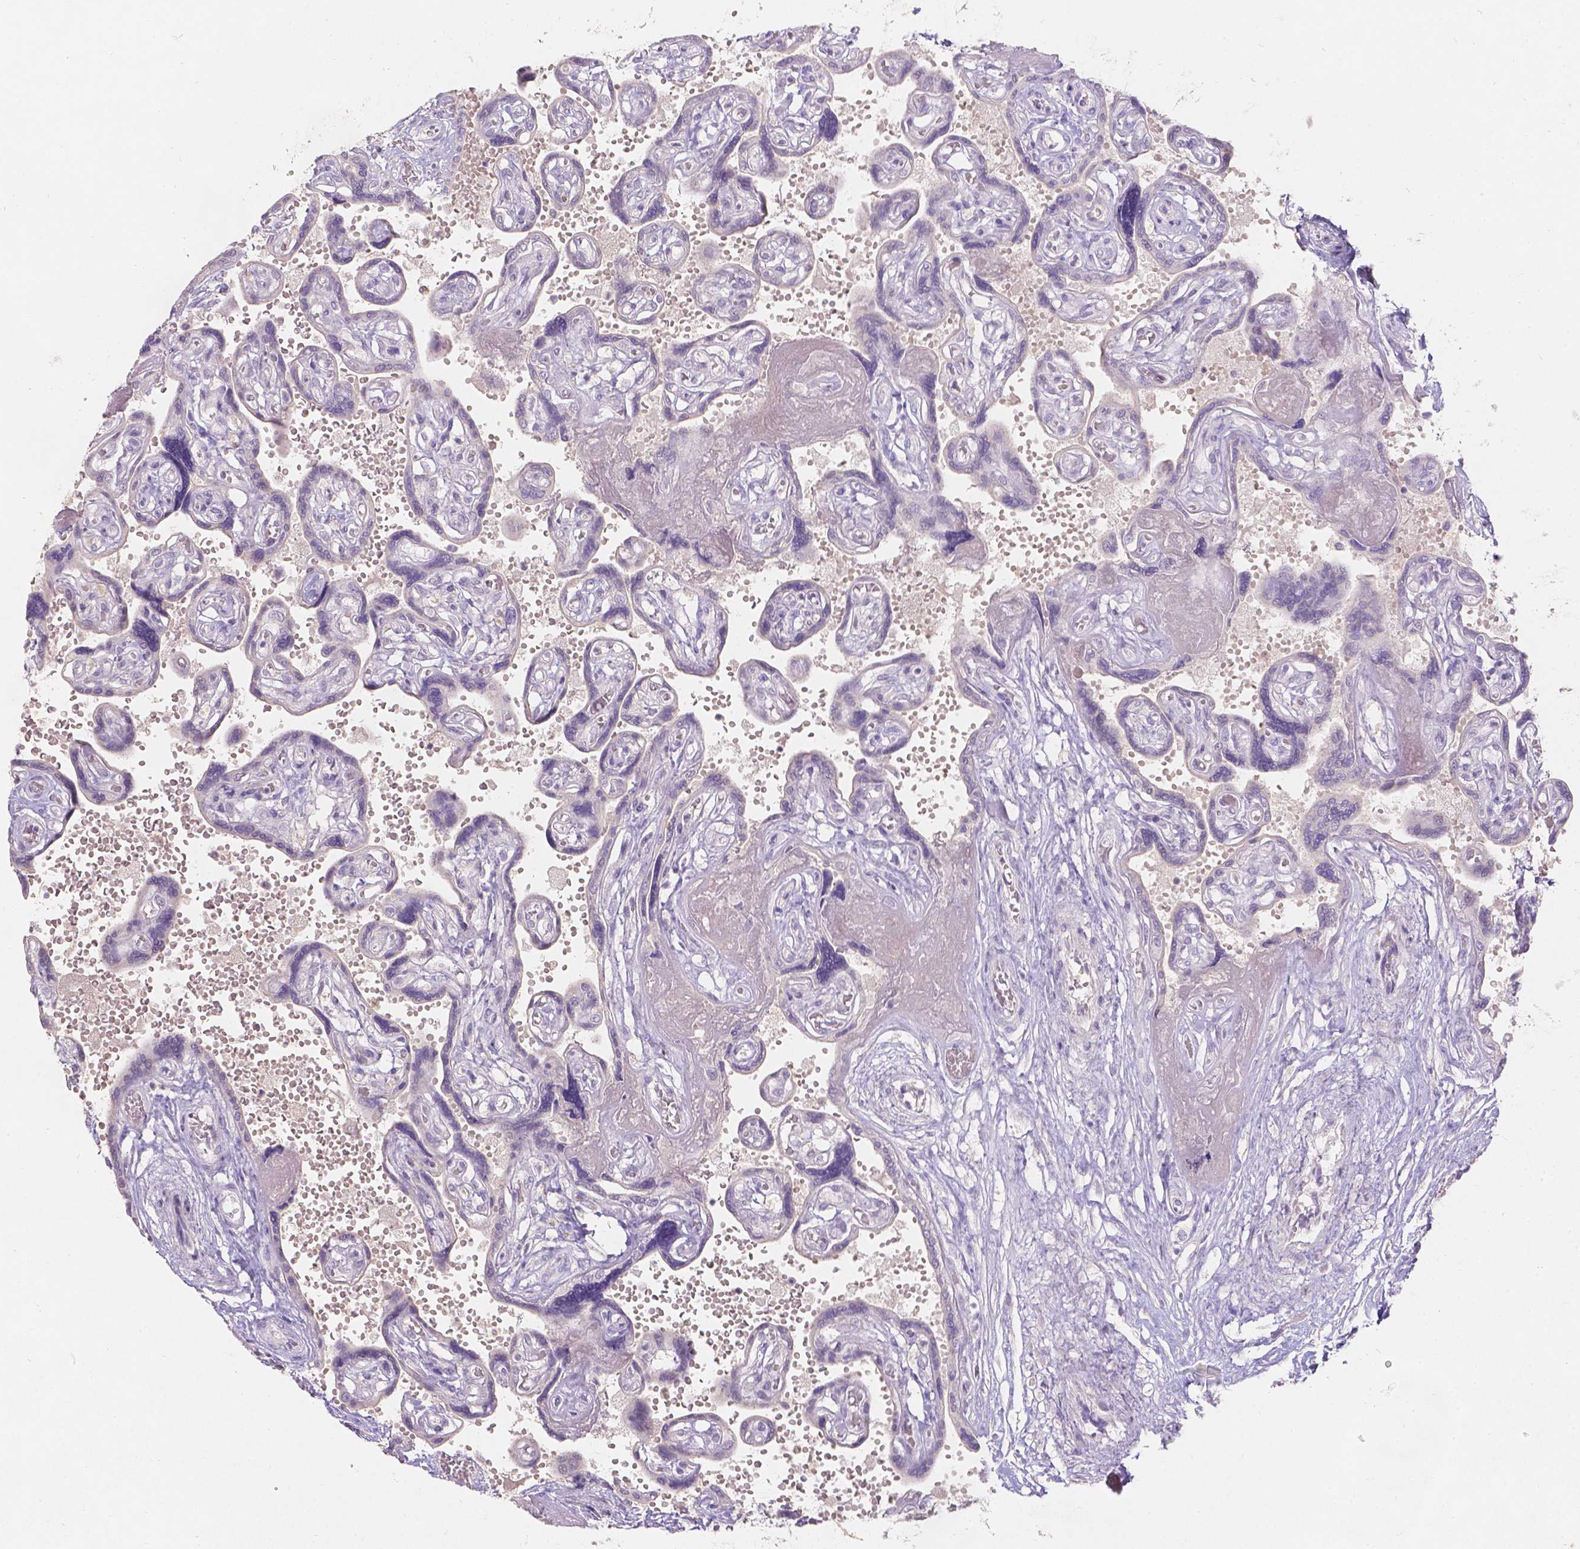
{"staining": {"intensity": "negative", "quantity": "none", "location": "none"}, "tissue": "placenta", "cell_type": "Decidual cells", "image_type": "normal", "snomed": [{"axis": "morphology", "description": "Normal tissue, NOS"}, {"axis": "topography", "description": "Placenta"}], "caption": "Protein analysis of normal placenta displays no significant staining in decidual cells.", "gene": "DCAF4L1", "patient": {"sex": "female", "age": 32}}